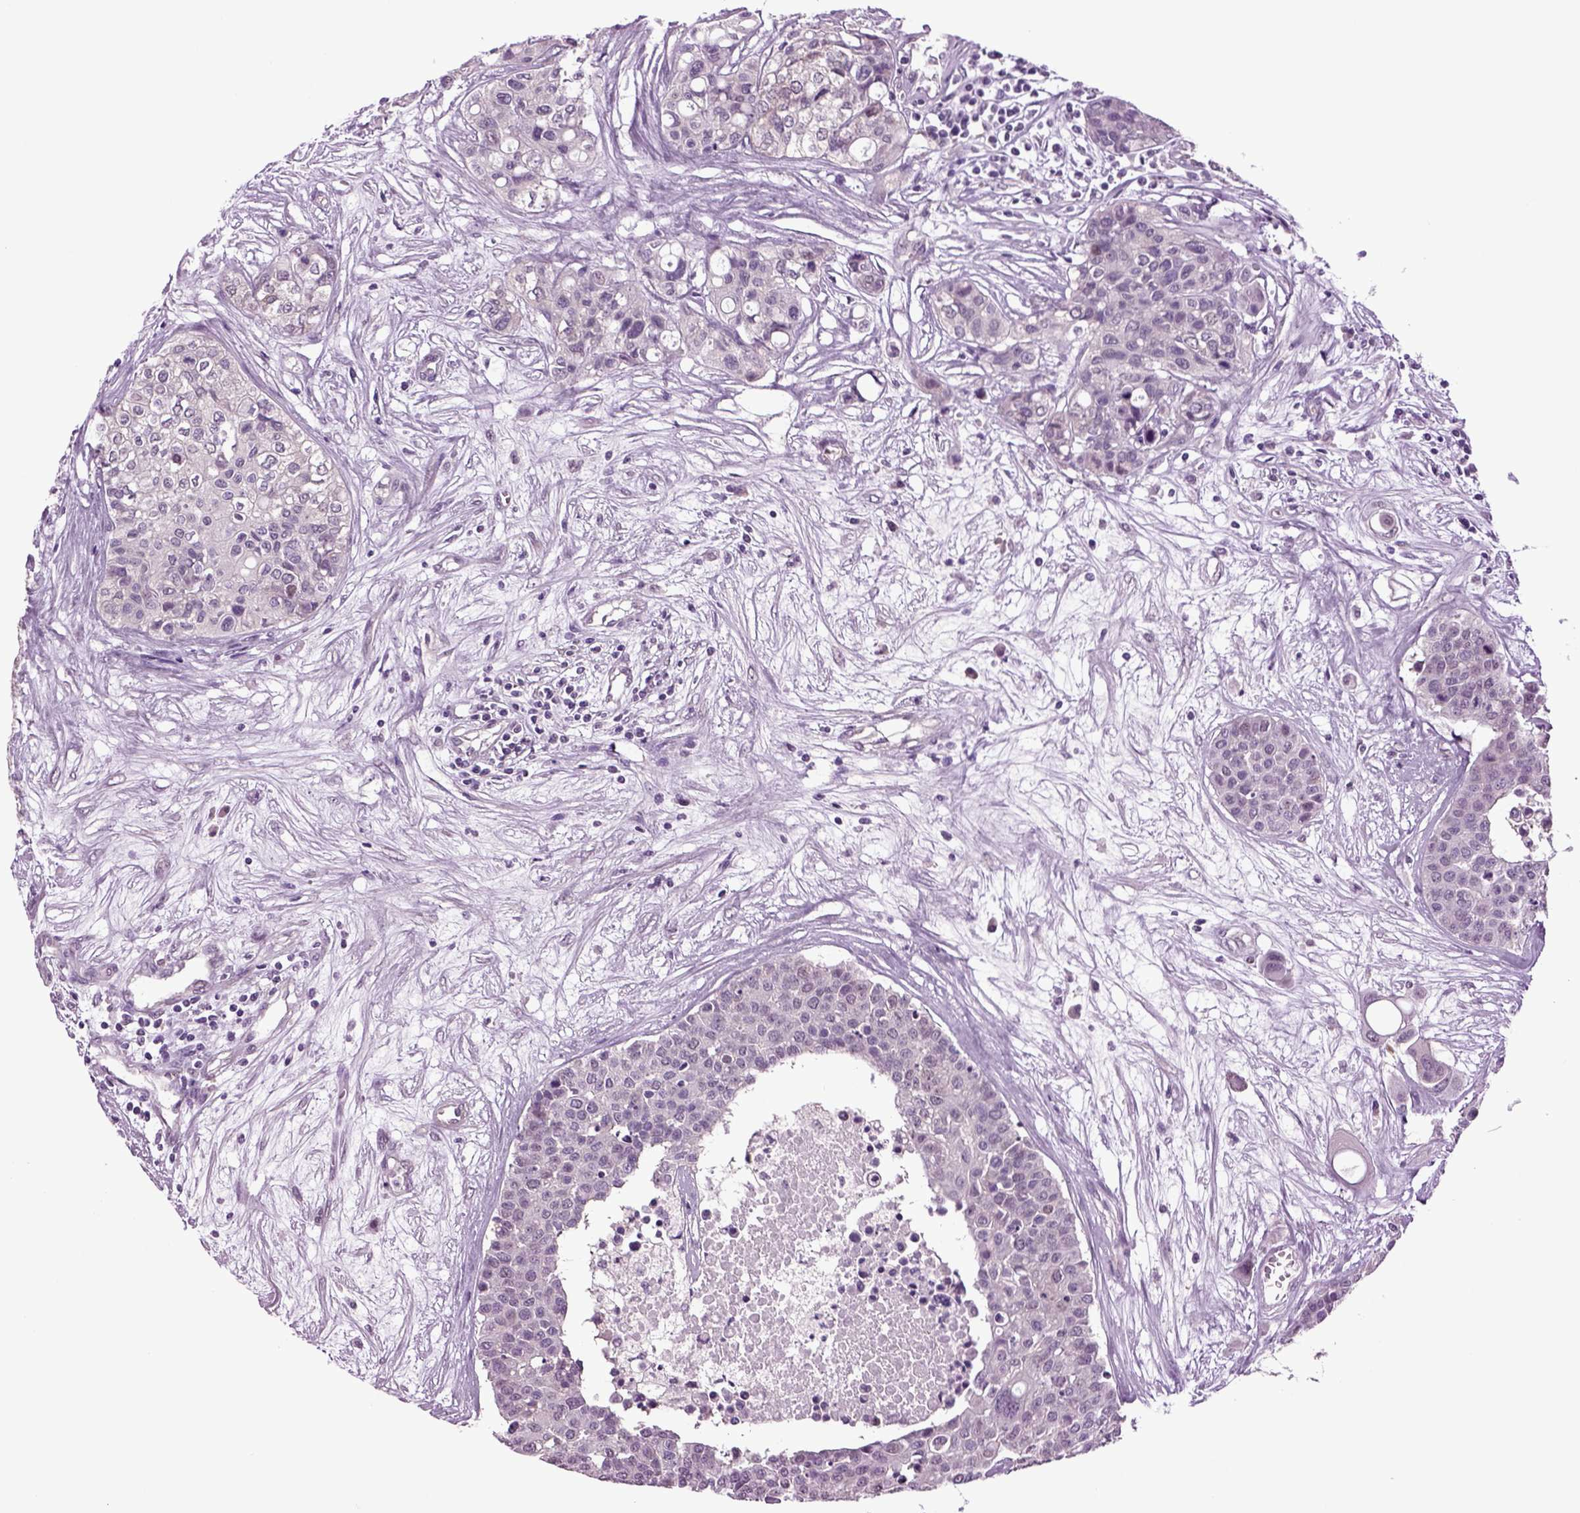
{"staining": {"intensity": "negative", "quantity": "none", "location": "none"}, "tissue": "carcinoid", "cell_type": "Tumor cells", "image_type": "cancer", "snomed": [{"axis": "morphology", "description": "Carcinoid, malignant, NOS"}, {"axis": "topography", "description": "Colon"}], "caption": "An IHC micrograph of carcinoid (malignant) is shown. There is no staining in tumor cells of carcinoid (malignant).", "gene": "PLCH2", "patient": {"sex": "male", "age": 81}}